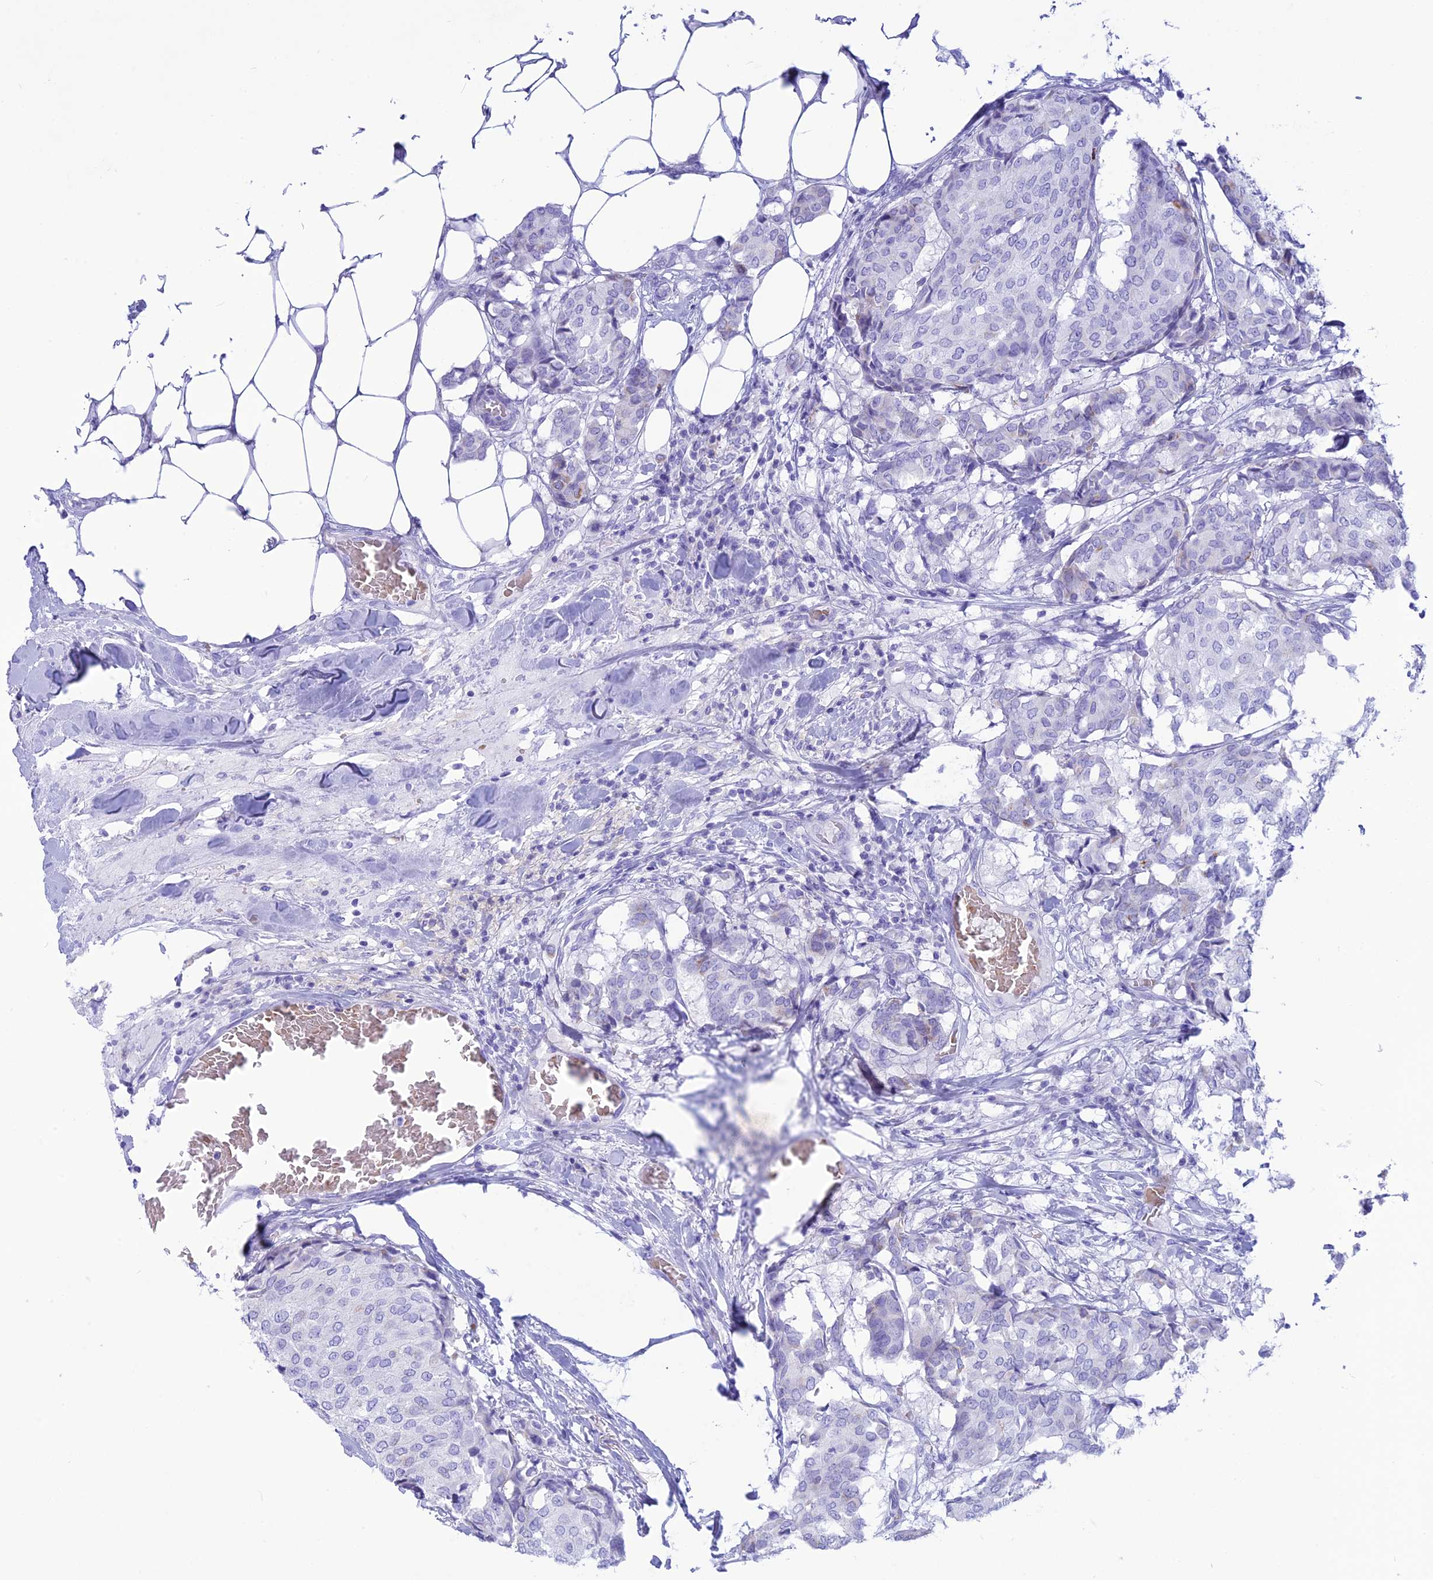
{"staining": {"intensity": "negative", "quantity": "none", "location": "none"}, "tissue": "breast cancer", "cell_type": "Tumor cells", "image_type": "cancer", "snomed": [{"axis": "morphology", "description": "Duct carcinoma"}, {"axis": "topography", "description": "Breast"}], "caption": "A micrograph of human breast intraductal carcinoma is negative for staining in tumor cells.", "gene": "GLYATL1", "patient": {"sex": "female", "age": 75}}